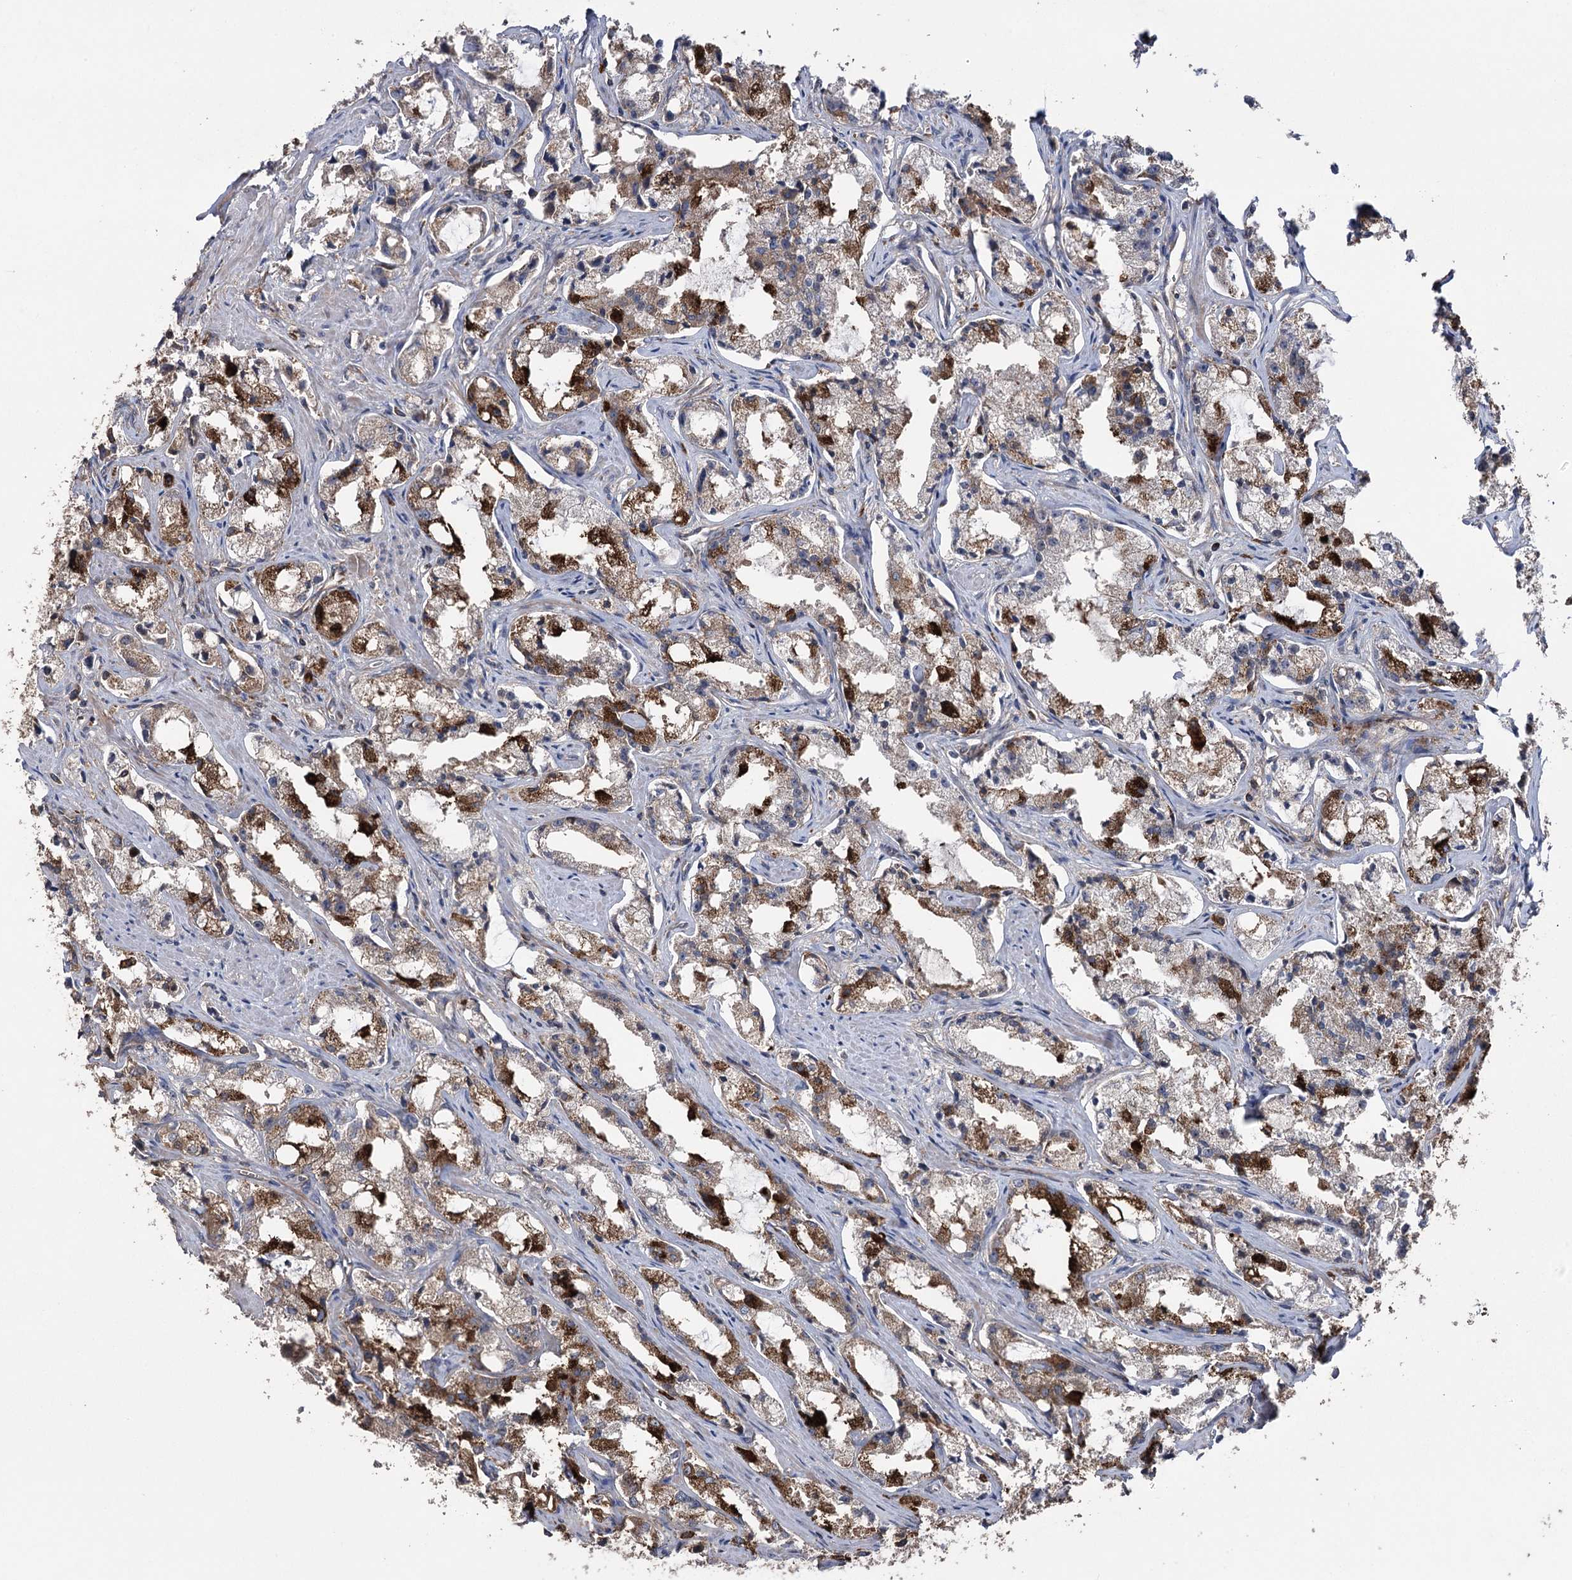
{"staining": {"intensity": "moderate", "quantity": "<25%", "location": "cytoplasmic/membranous"}, "tissue": "prostate cancer", "cell_type": "Tumor cells", "image_type": "cancer", "snomed": [{"axis": "morphology", "description": "Adenocarcinoma, High grade"}, {"axis": "topography", "description": "Prostate"}], "caption": "Tumor cells exhibit moderate cytoplasmic/membranous positivity in approximately <25% of cells in high-grade adenocarcinoma (prostate).", "gene": "OTUD1", "patient": {"sex": "male", "age": 66}}